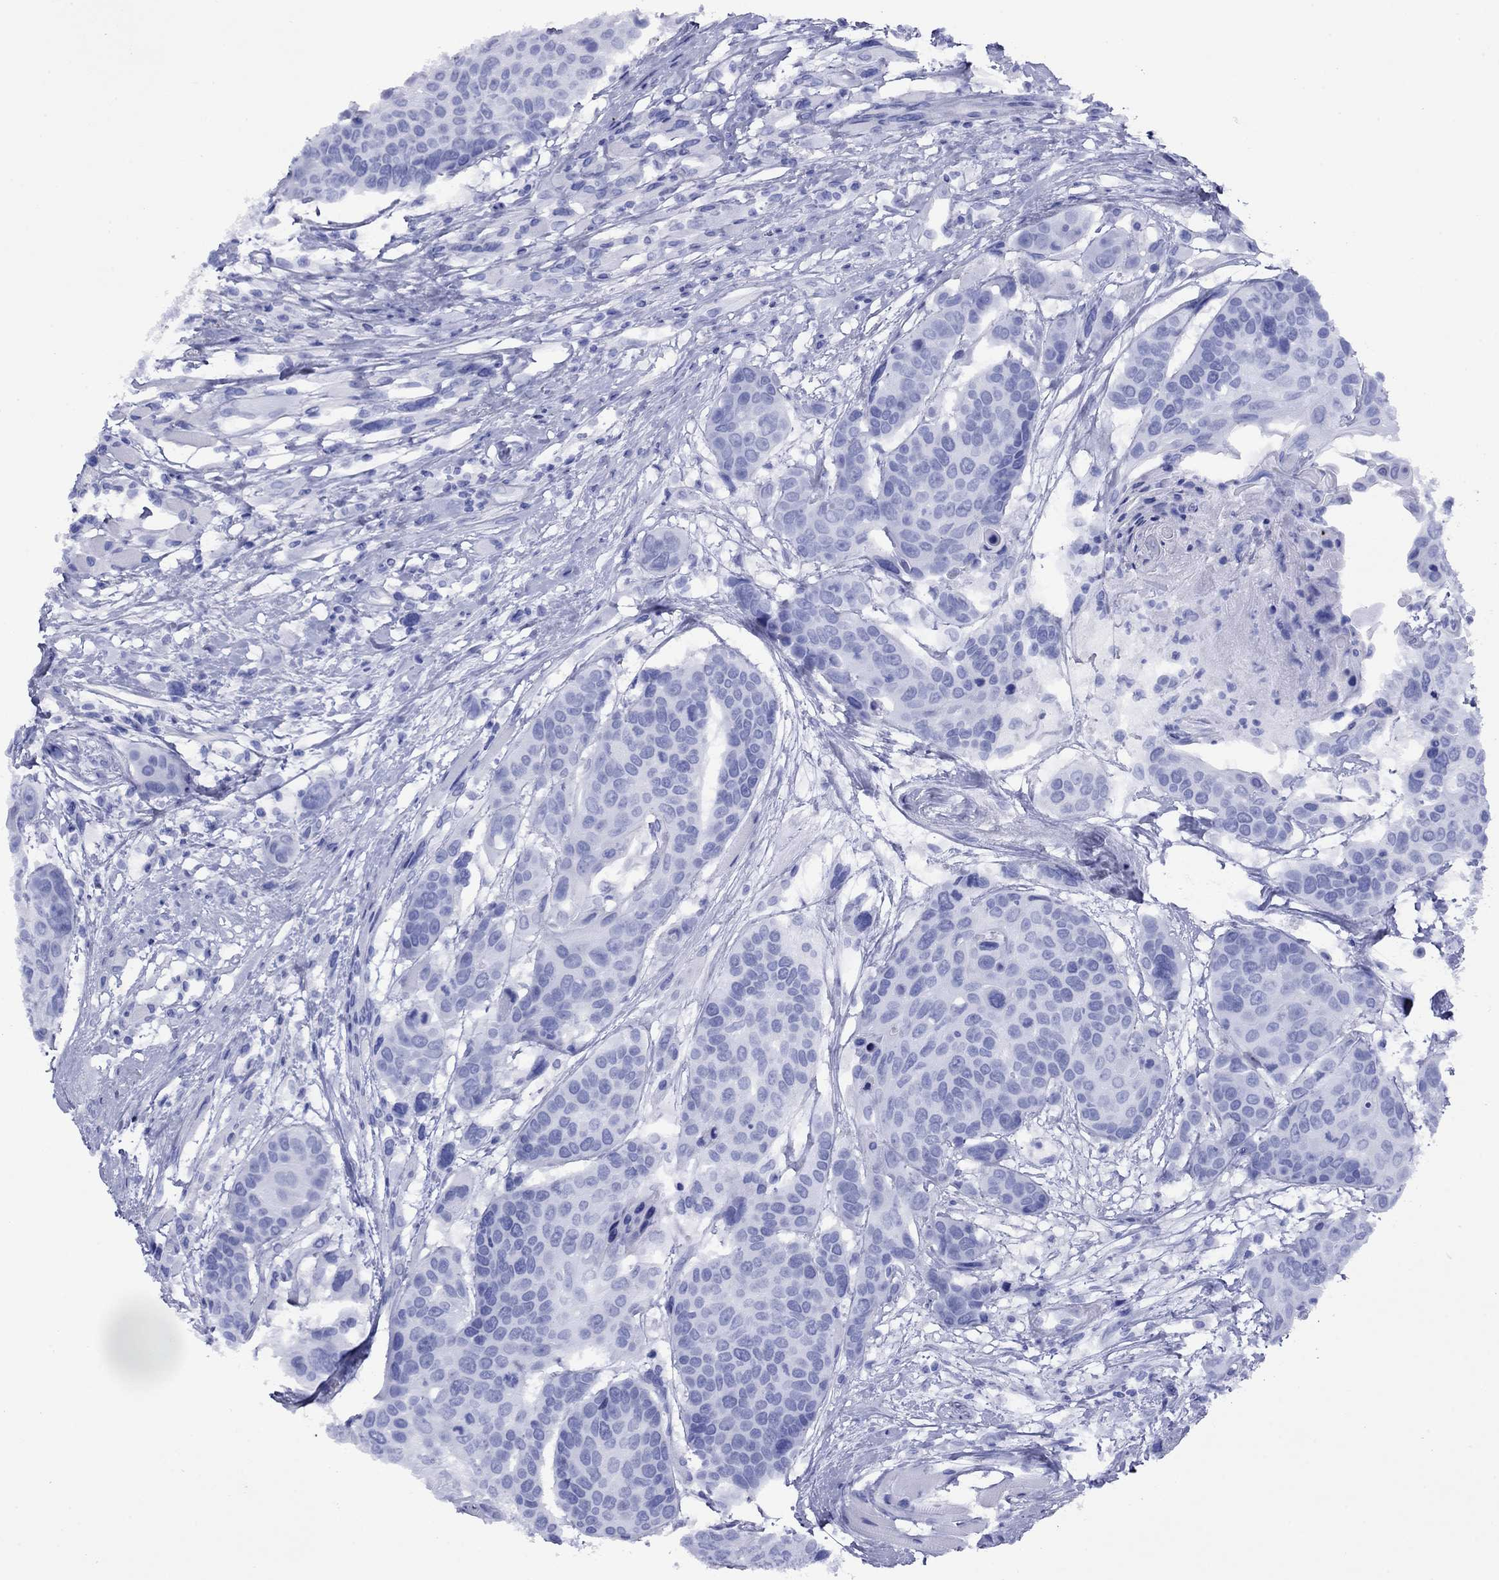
{"staining": {"intensity": "negative", "quantity": "none", "location": "none"}, "tissue": "head and neck cancer", "cell_type": "Tumor cells", "image_type": "cancer", "snomed": [{"axis": "morphology", "description": "Squamous cell carcinoma, NOS"}, {"axis": "topography", "description": "Oral tissue"}, {"axis": "topography", "description": "Head-Neck"}], "caption": "Immunohistochemistry (IHC) of head and neck squamous cell carcinoma reveals no expression in tumor cells.", "gene": "APOA2", "patient": {"sex": "male", "age": 56}}